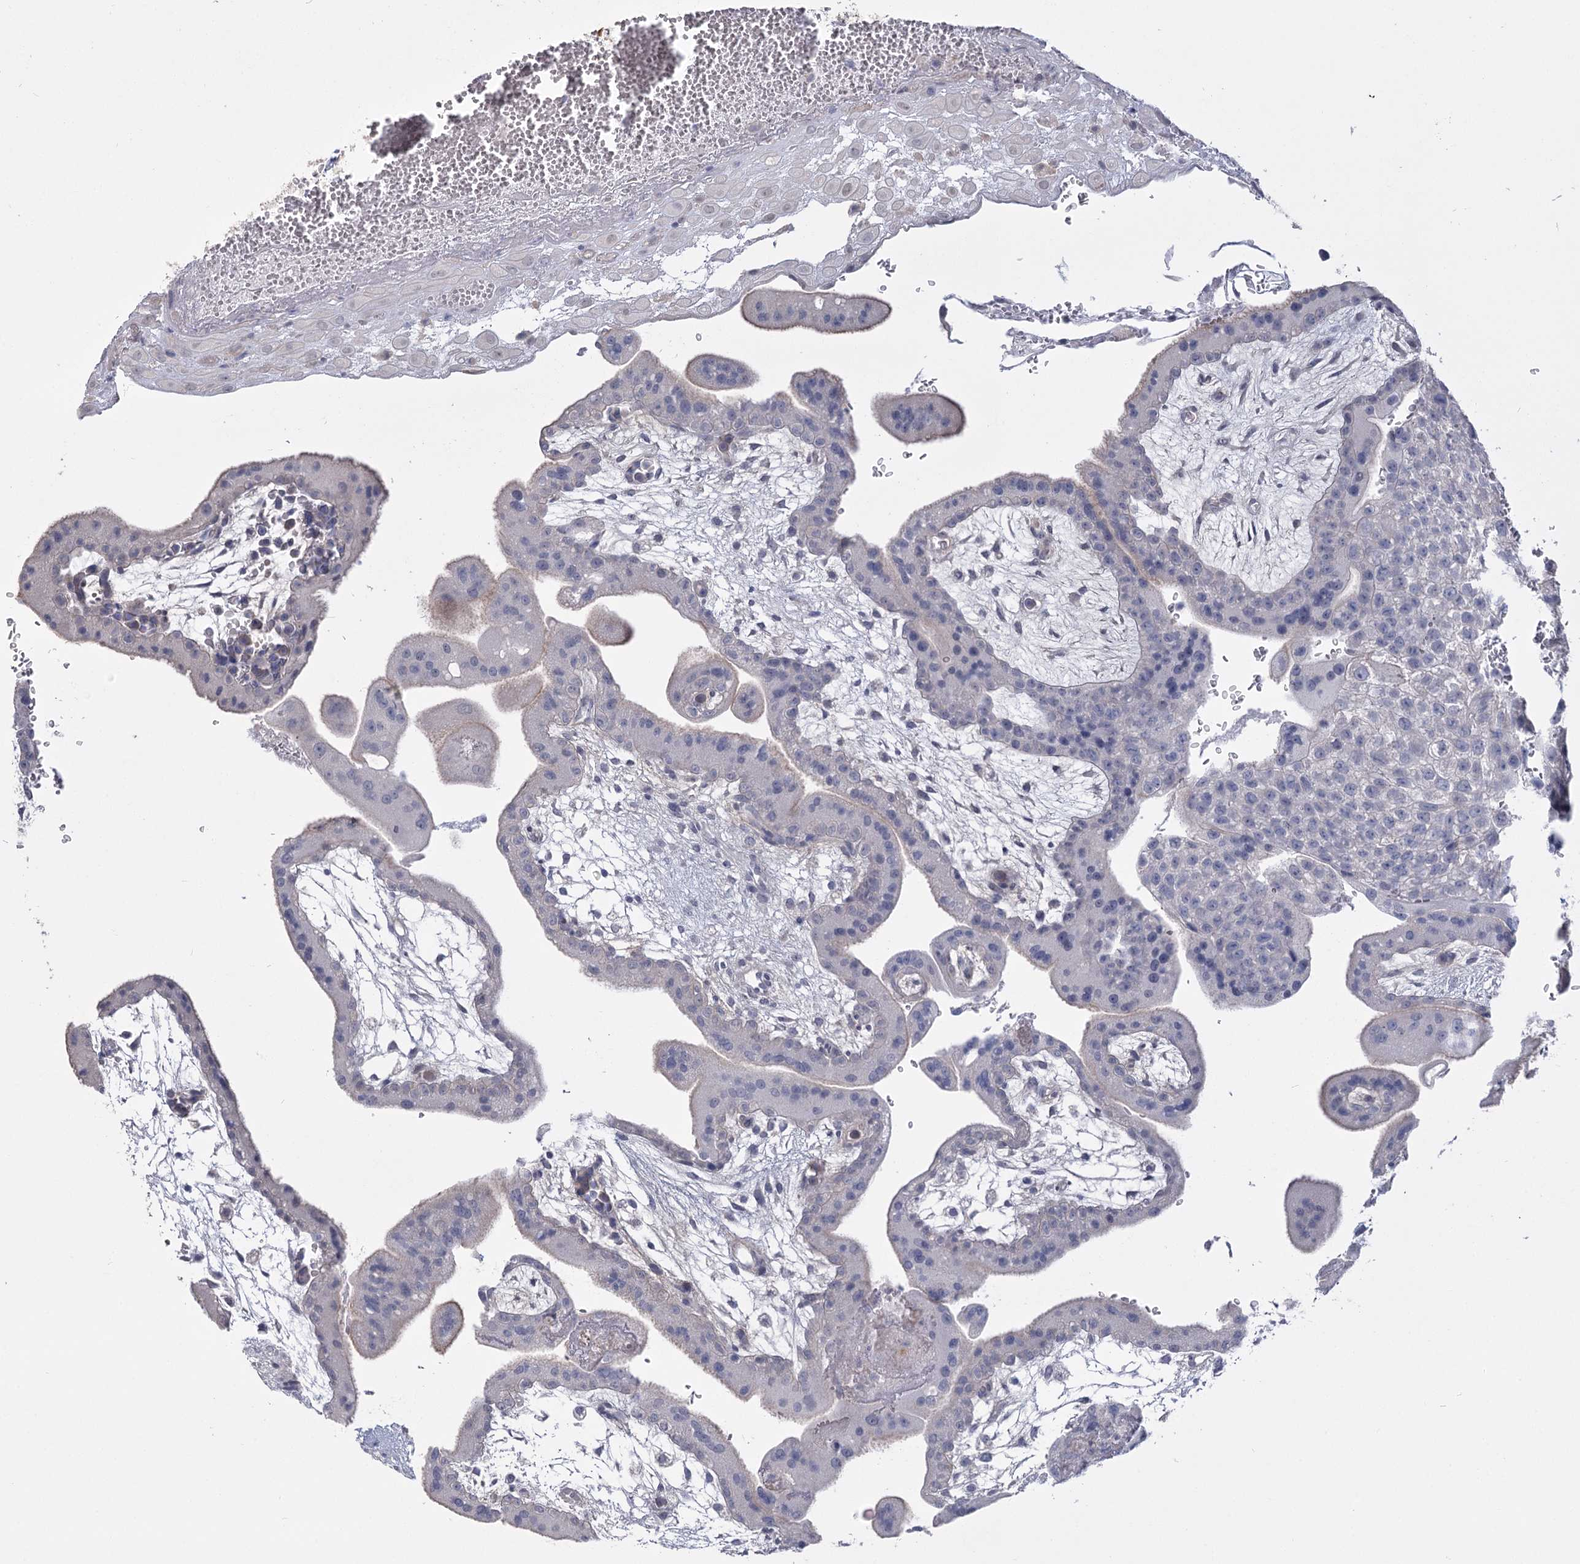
{"staining": {"intensity": "weak", "quantity": "<25%", "location": "nuclear"}, "tissue": "placenta", "cell_type": "Decidual cells", "image_type": "normal", "snomed": [{"axis": "morphology", "description": "Normal tissue, NOS"}, {"axis": "topography", "description": "Placenta"}], "caption": "High power microscopy image of an immunohistochemistry image of unremarkable placenta, revealing no significant staining in decidual cells.", "gene": "USP11", "patient": {"sex": "female", "age": 35}}